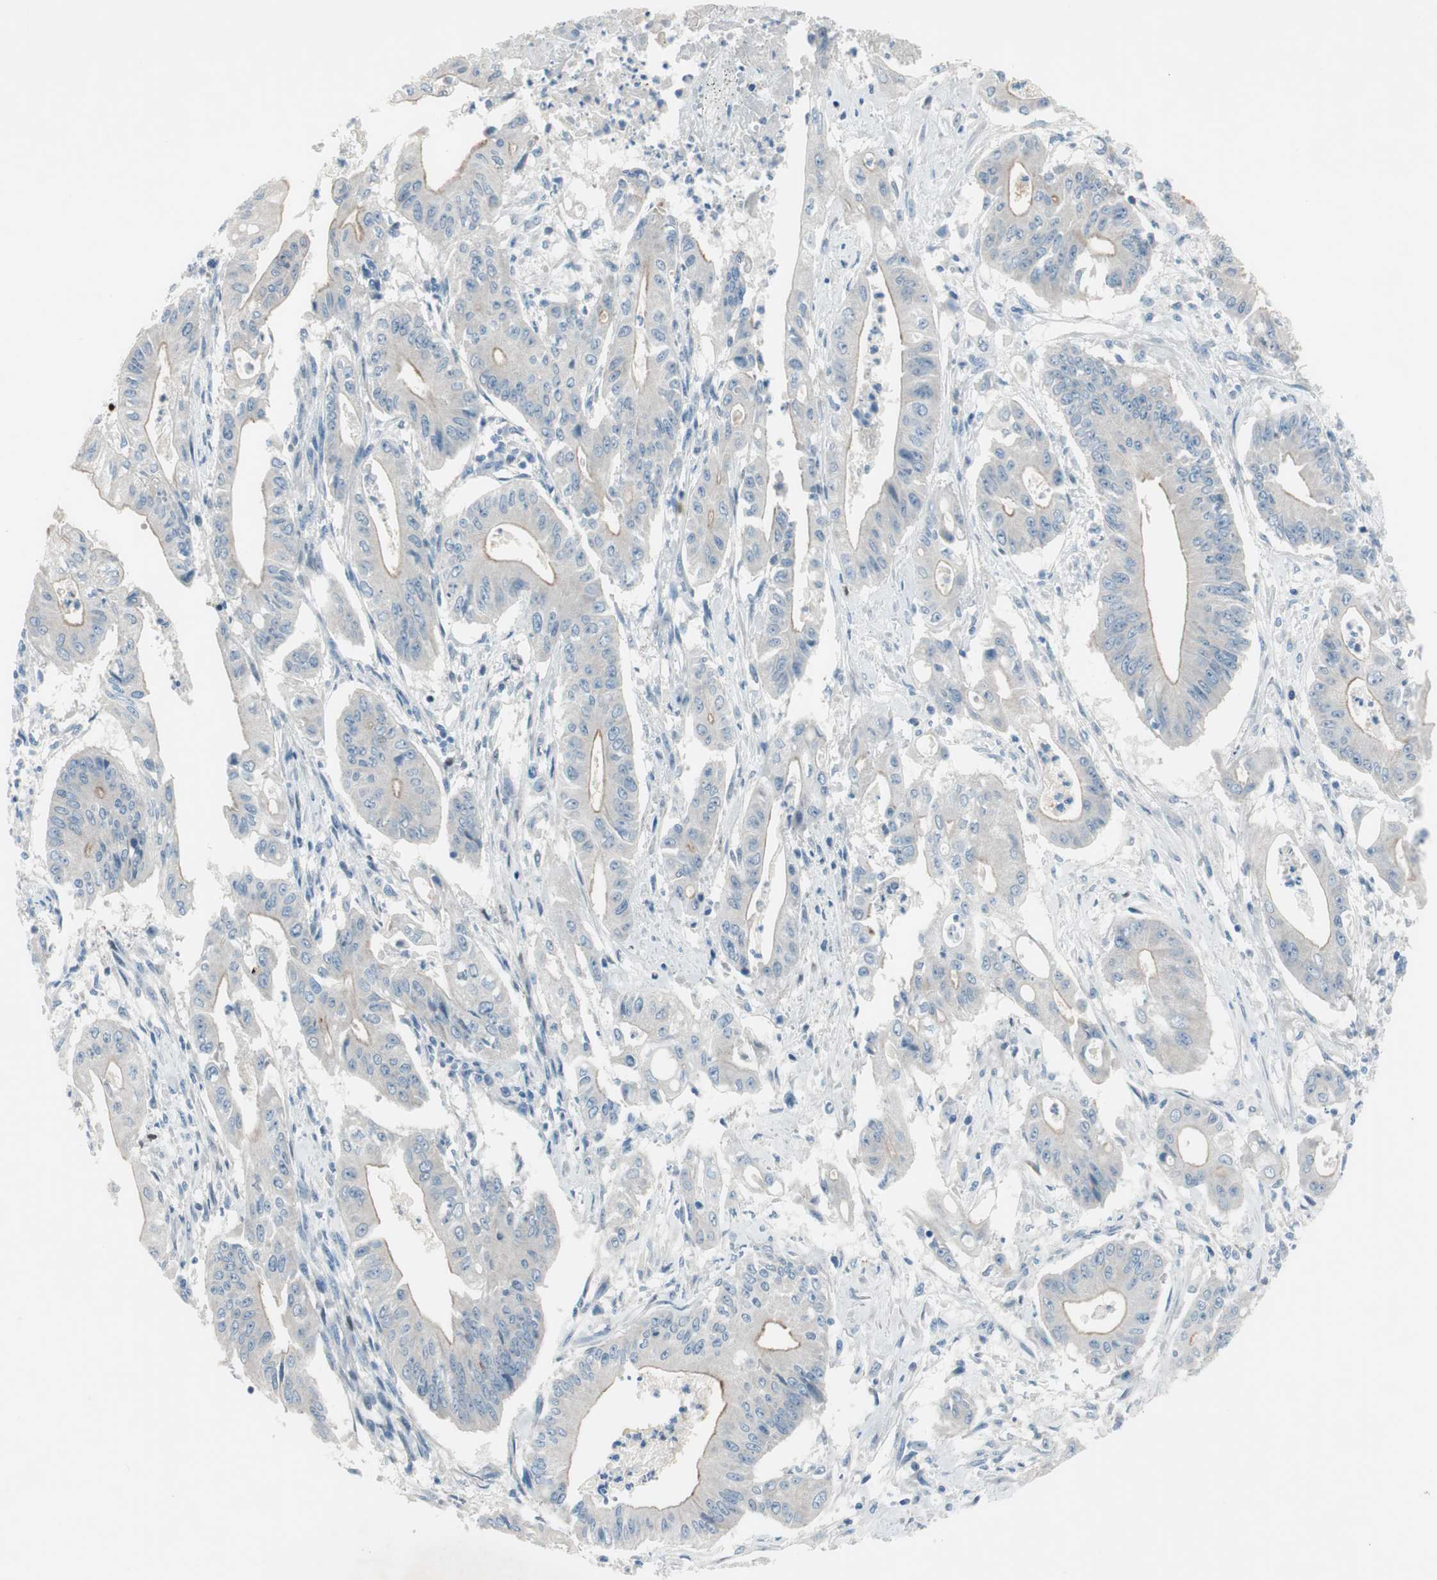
{"staining": {"intensity": "moderate", "quantity": "25%-75%", "location": "cytoplasmic/membranous"}, "tissue": "pancreatic cancer", "cell_type": "Tumor cells", "image_type": "cancer", "snomed": [{"axis": "morphology", "description": "Normal tissue, NOS"}, {"axis": "topography", "description": "Lymph node"}], "caption": "Pancreatic cancer was stained to show a protein in brown. There is medium levels of moderate cytoplasmic/membranous staining in approximately 25%-75% of tumor cells. (IHC, brightfield microscopy, high magnification).", "gene": "PRRG4", "patient": {"sex": "male", "age": 62}}